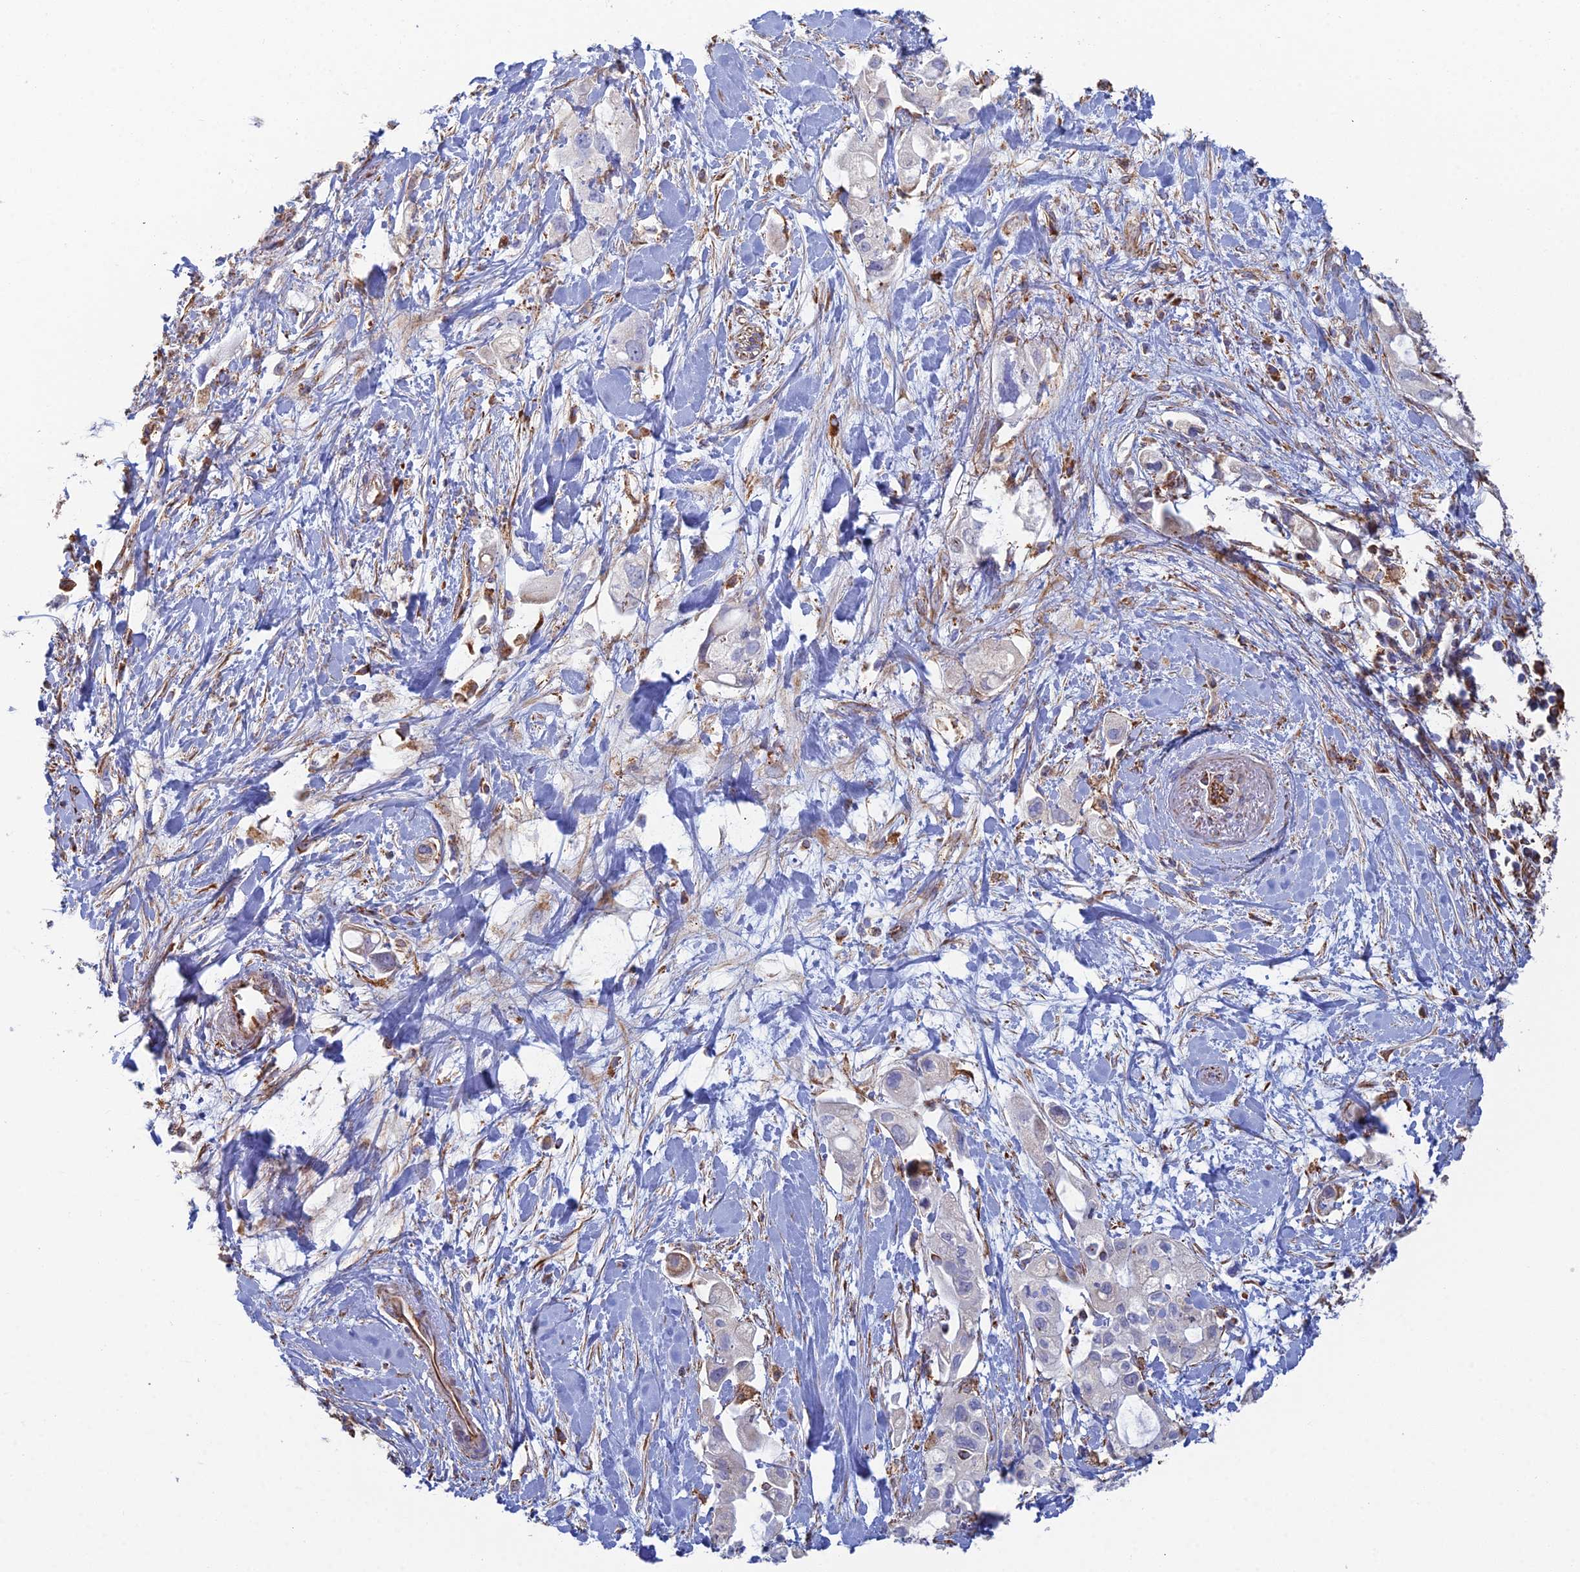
{"staining": {"intensity": "negative", "quantity": "none", "location": "none"}, "tissue": "pancreatic cancer", "cell_type": "Tumor cells", "image_type": "cancer", "snomed": [{"axis": "morphology", "description": "Adenocarcinoma, NOS"}, {"axis": "topography", "description": "Pancreas"}], "caption": "An IHC photomicrograph of pancreatic adenocarcinoma is shown. There is no staining in tumor cells of pancreatic adenocarcinoma. (IHC, brightfield microscopy, high magnification).", "gene": "CLVS2", "patient": {"sex": "female", "age": 56}}